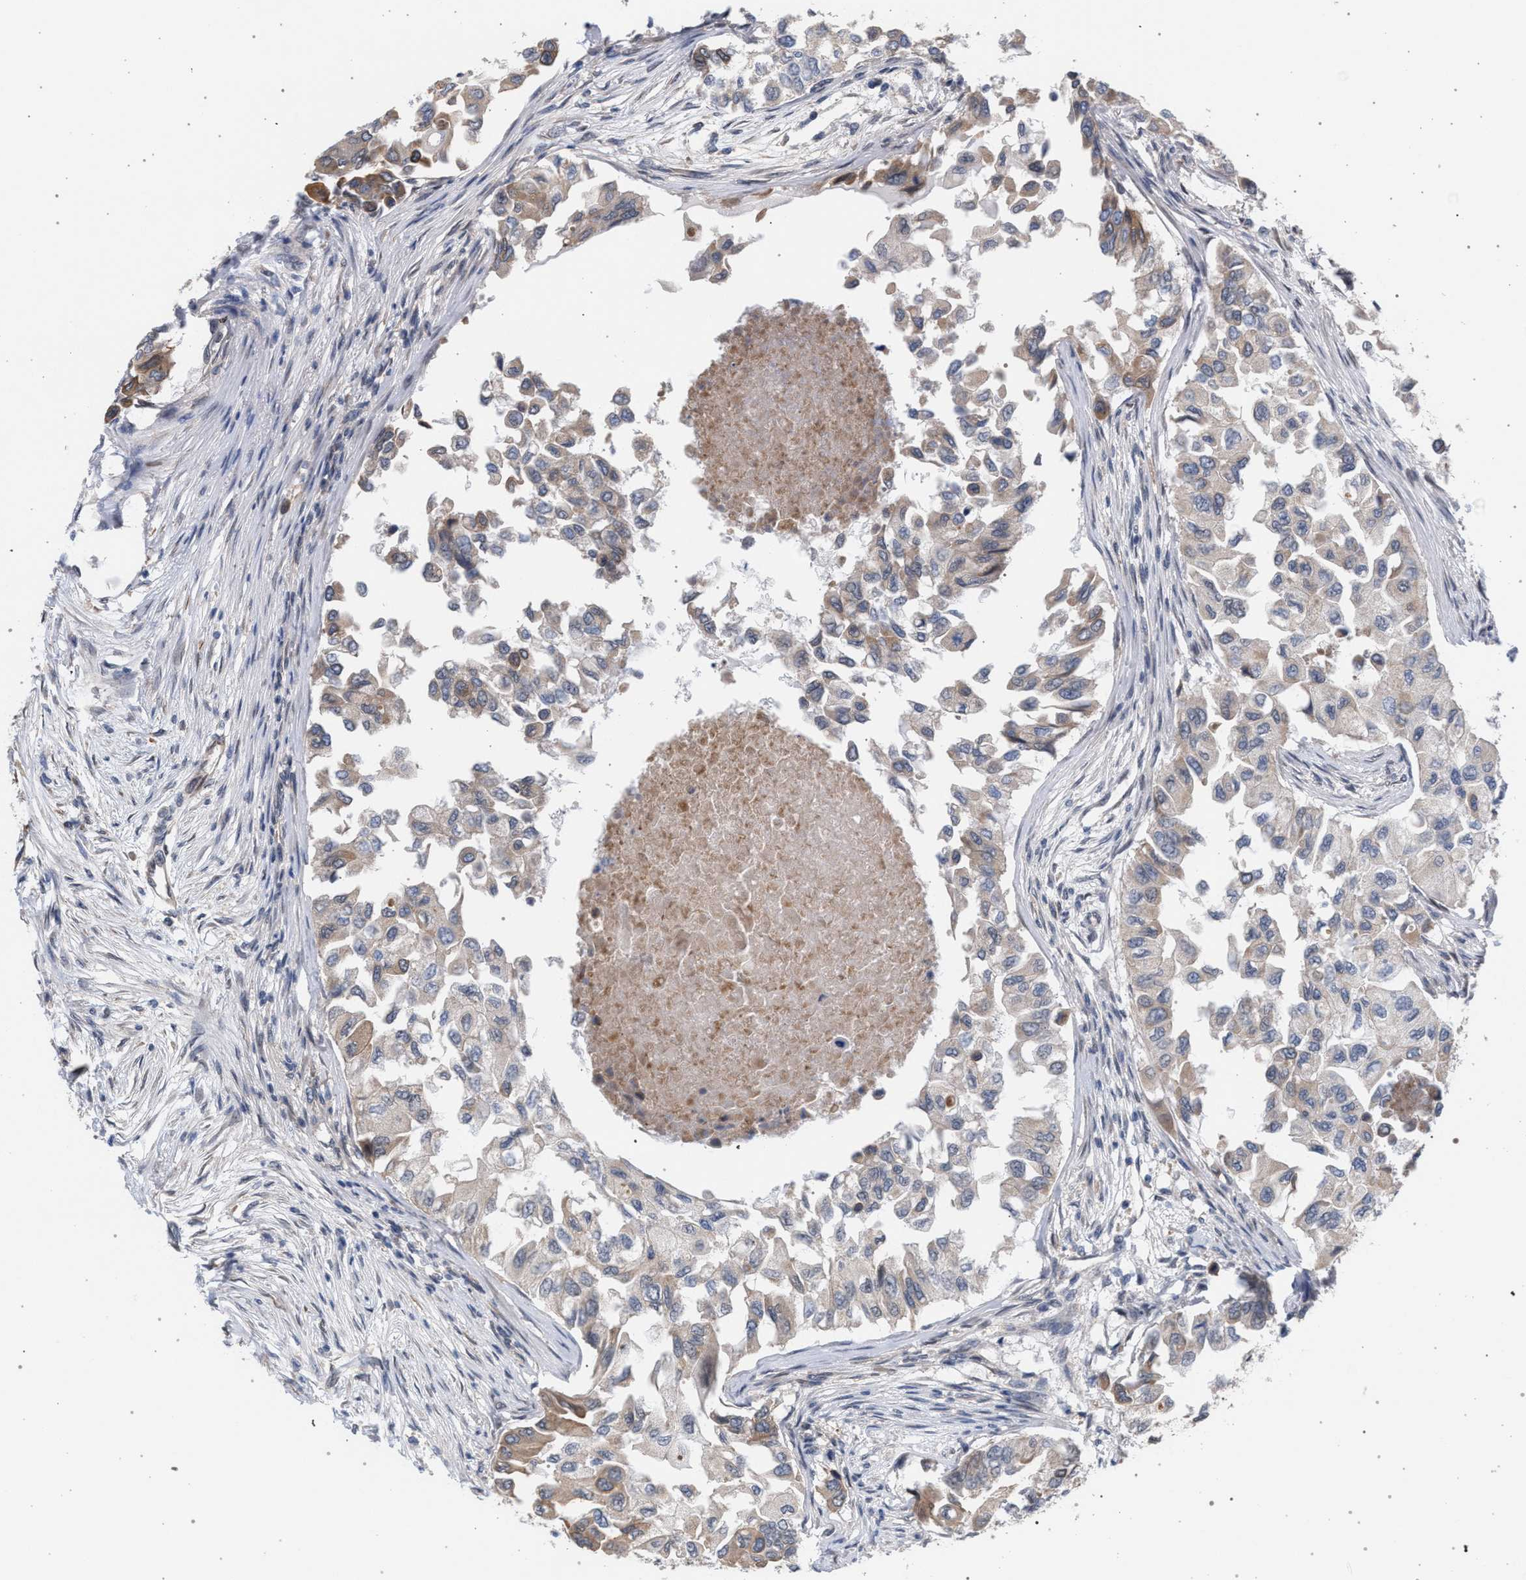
{"staining": {"intensity": "moderate", "quantity": ">75%", "location": "cytoplasmic/membranous"}, "tissue": "breast cancer", "cell_type": "Tumor cells", "image_type": "cancer", "snomed": [{"axis": "morphology", "description": "Normal tissue, NOS"}, {"axis": "morphology", "description": "Duct carcinoma"}, {"axis": "topography", "description": "Breast"}], "caption": "Infiltrating ductal carcinoma (breast) tissue exhibits moderate cytoplasmic/membranous expression in approximately >75% of tumor cells (Brightfield microscopy of DAB IHC at high magnification).", "gene": "ARPC5L", "patient": {"sex": "female", "age": 49}}